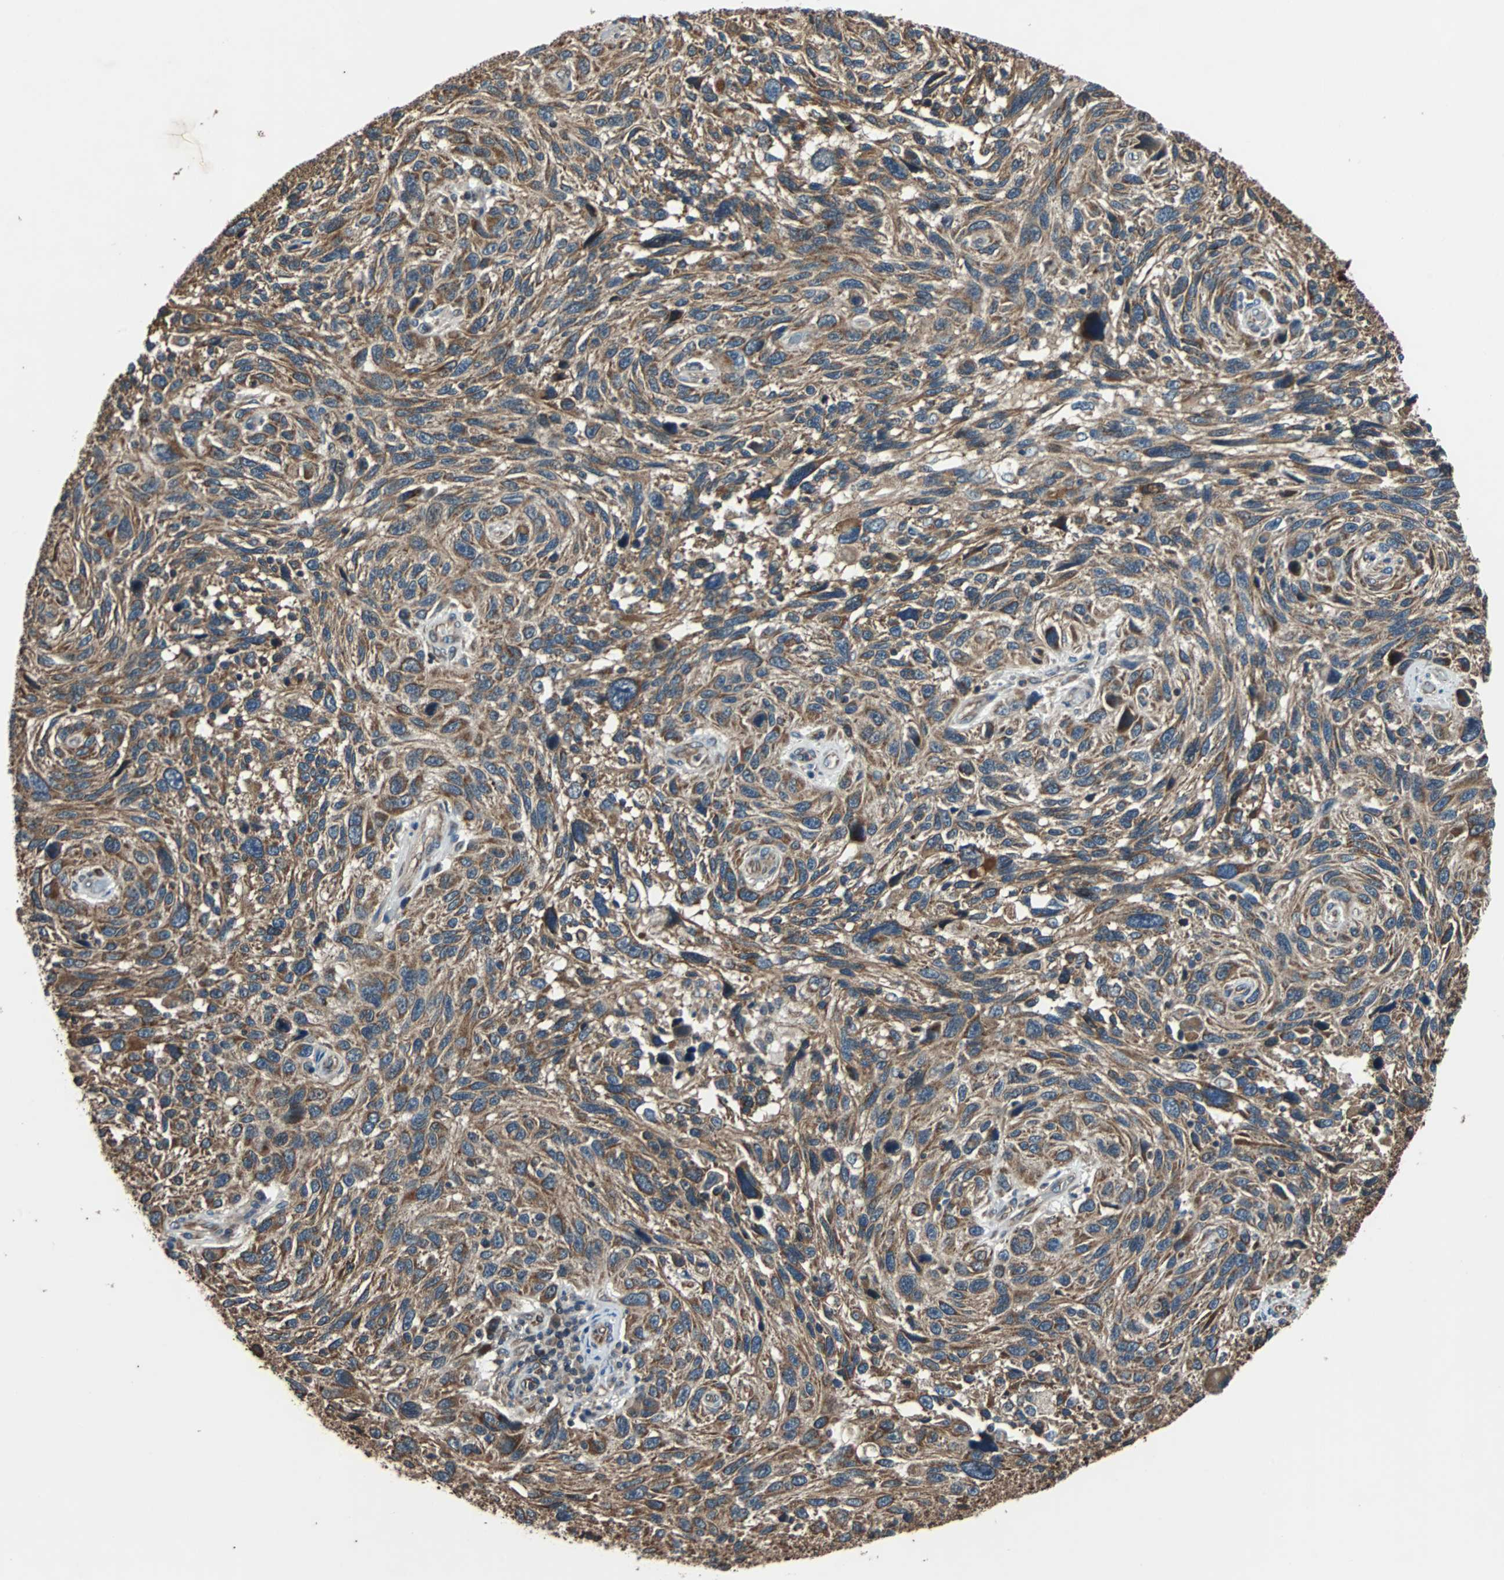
{"staining": {"intensity": "moderate", "quantity": ">75%", "location": "cytoplasmic/membranous"}, "tissue": "melanoma", "cell_type": "Tumor cells", "image_type": "cancer", "snomed": [{"axis": "morphology", "description": "Malignant melanoma, NOS"}, {"axis": "topography", "description": "Skin"}], "caption": "An IHC histopathology image of tumor tissue is shown. Protein staining in brown shows moderate cytoplasmic/membranous positivity in melanoma within tumor cells.", "gene": "ACTR3", "patient": {"sex": "male", "age": 53}}